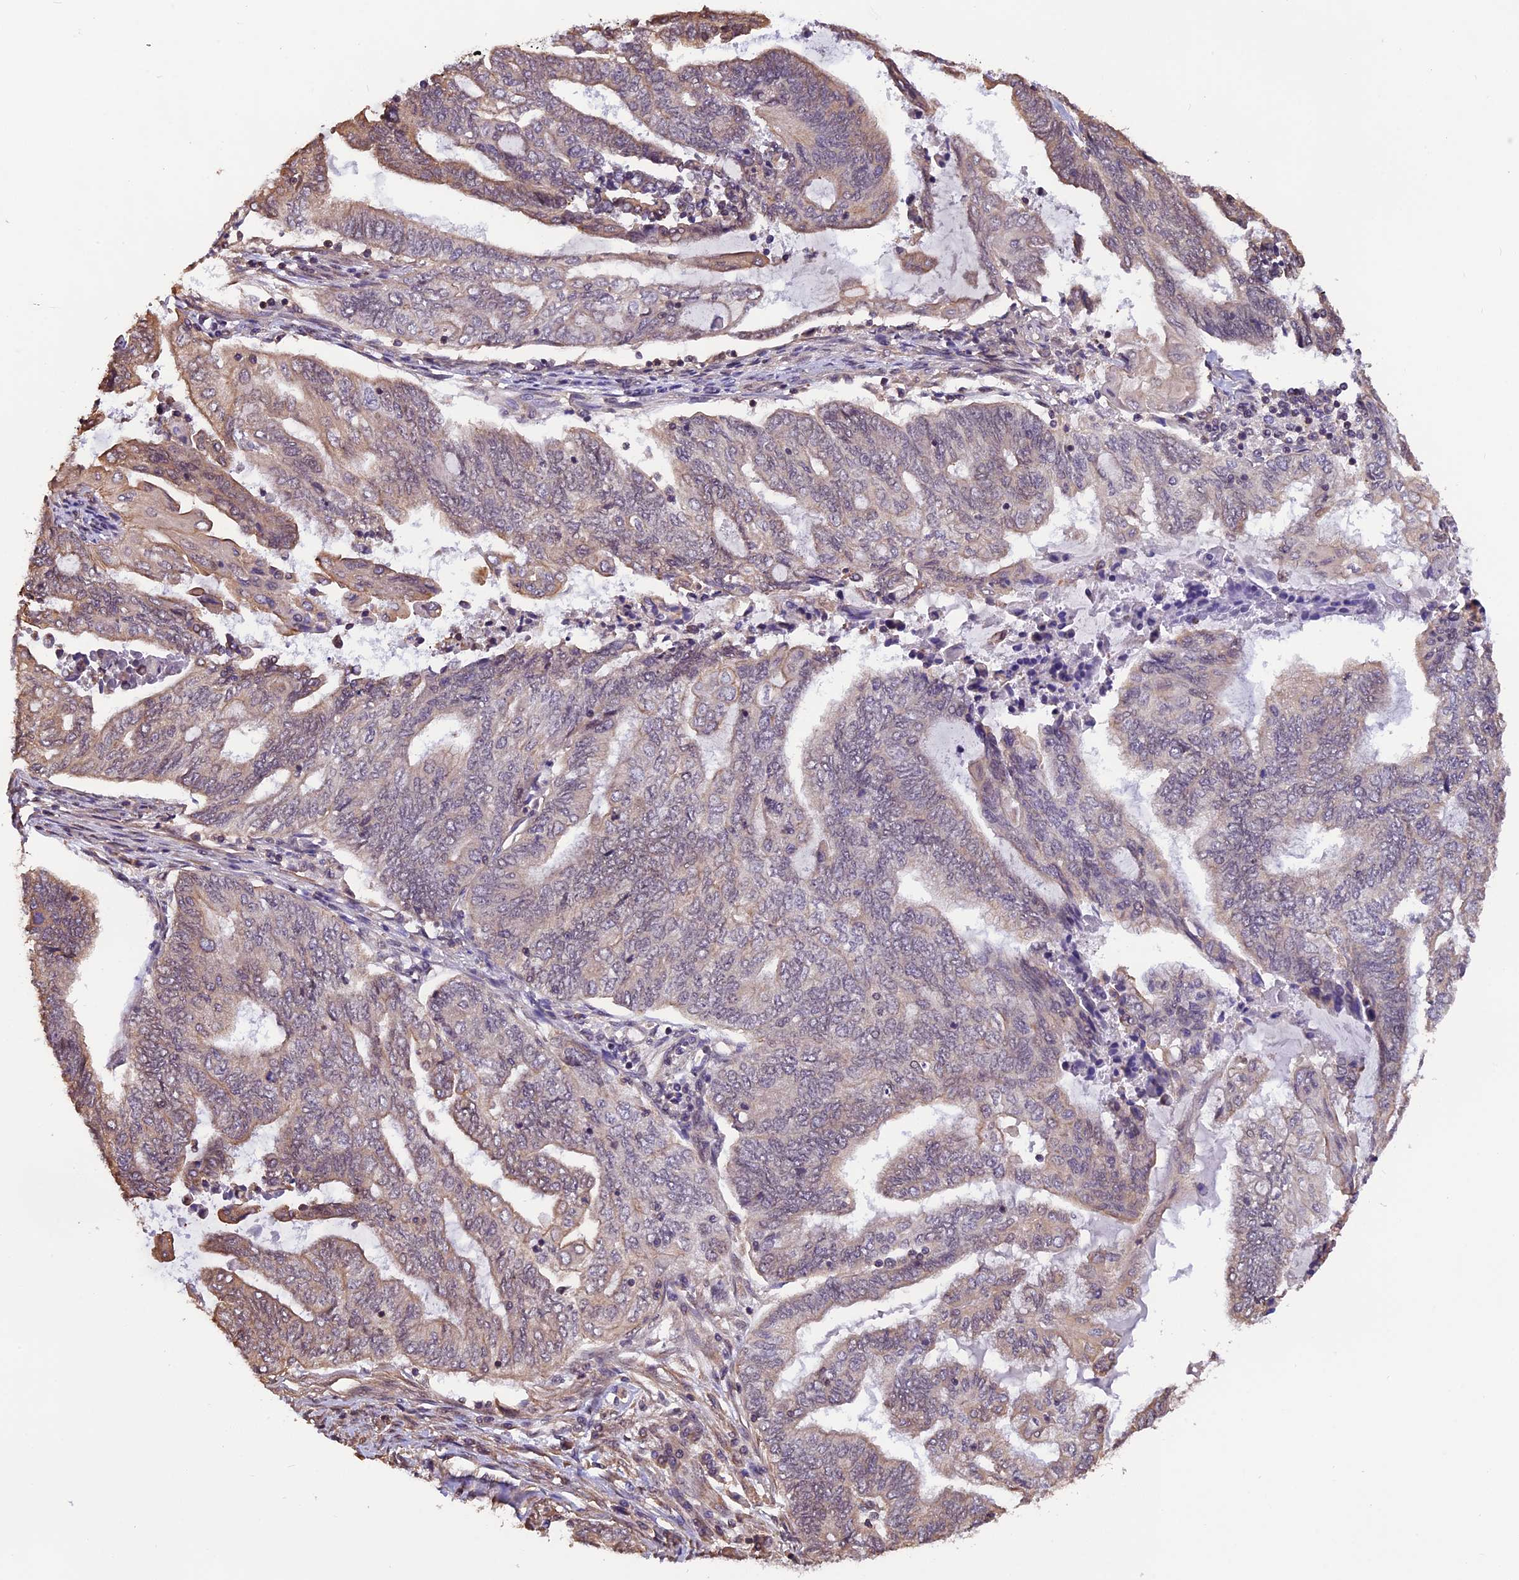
{"staining": {"intensity": "moderate", "quantity": "<25%", "location": "cytoplasmic/membranous"}, "tissue": "endometrial cancer", "cell_type": "Tumor cells", "image_type": "cancer", "snomed": [{"axis": "morphology", "description": "Adenocarcinoma, NOS"}, {"axis": "topography", "description": "Uterus"}, {"axis": "topography", "description": "Endometrium"}], "caption": "There is low levels of moderate cytoplasmic/membranous staining in tumor cells of adenocarcinoma (endometrial), as demonstrated by immunohistochemical staining (brown color).", "gene": "ZC3H4", "patient": {"sex": "female", "age": 70}}